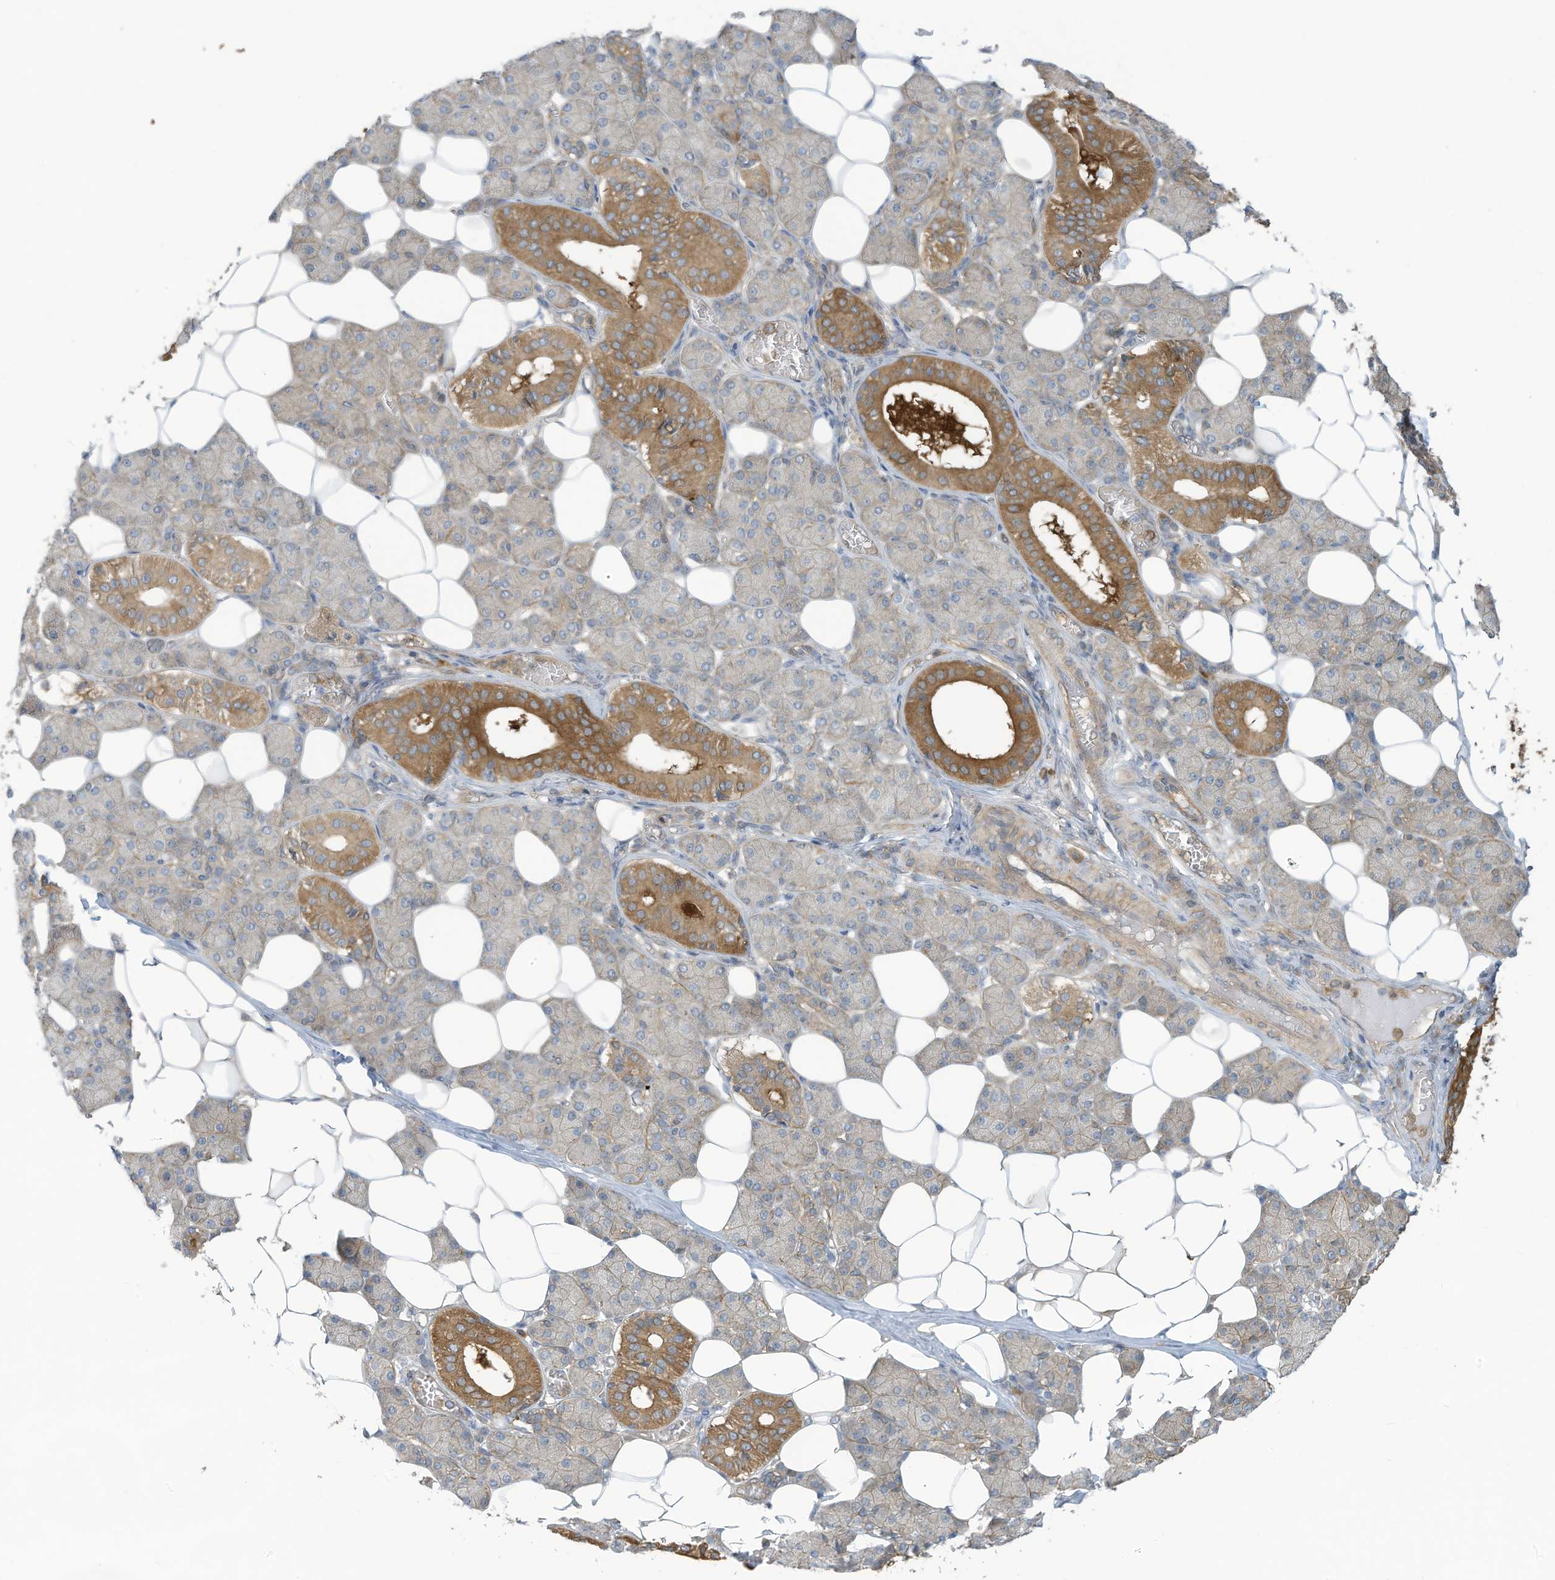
{"staining": {"intensity": "moderate", "quantity": "25%-75%", "location": "cytoplasmic/membranous"}, "tissue": "salivary gland", "cell_type": "Glandular cells", "image_type": "normal", "snomed": [{"axis": "morphology", "description": "Normal tissue, NOS"}, {"axis": "topography", "description": "Salivary gland"}], "caption": "High-magnification brightfield microscopy of normal salivary gland stained with DAB (brown) and counterstained with hematoxylin (blue). glandular cells exhibit moderate cytoplasmic/membranous positivity is identified in about25%-75% of cells. (brown staining indicates protein expression, while blue staining denotes nuclei).", "gene": "ADI1", "patient": {"sex": "female", "age": 33}}